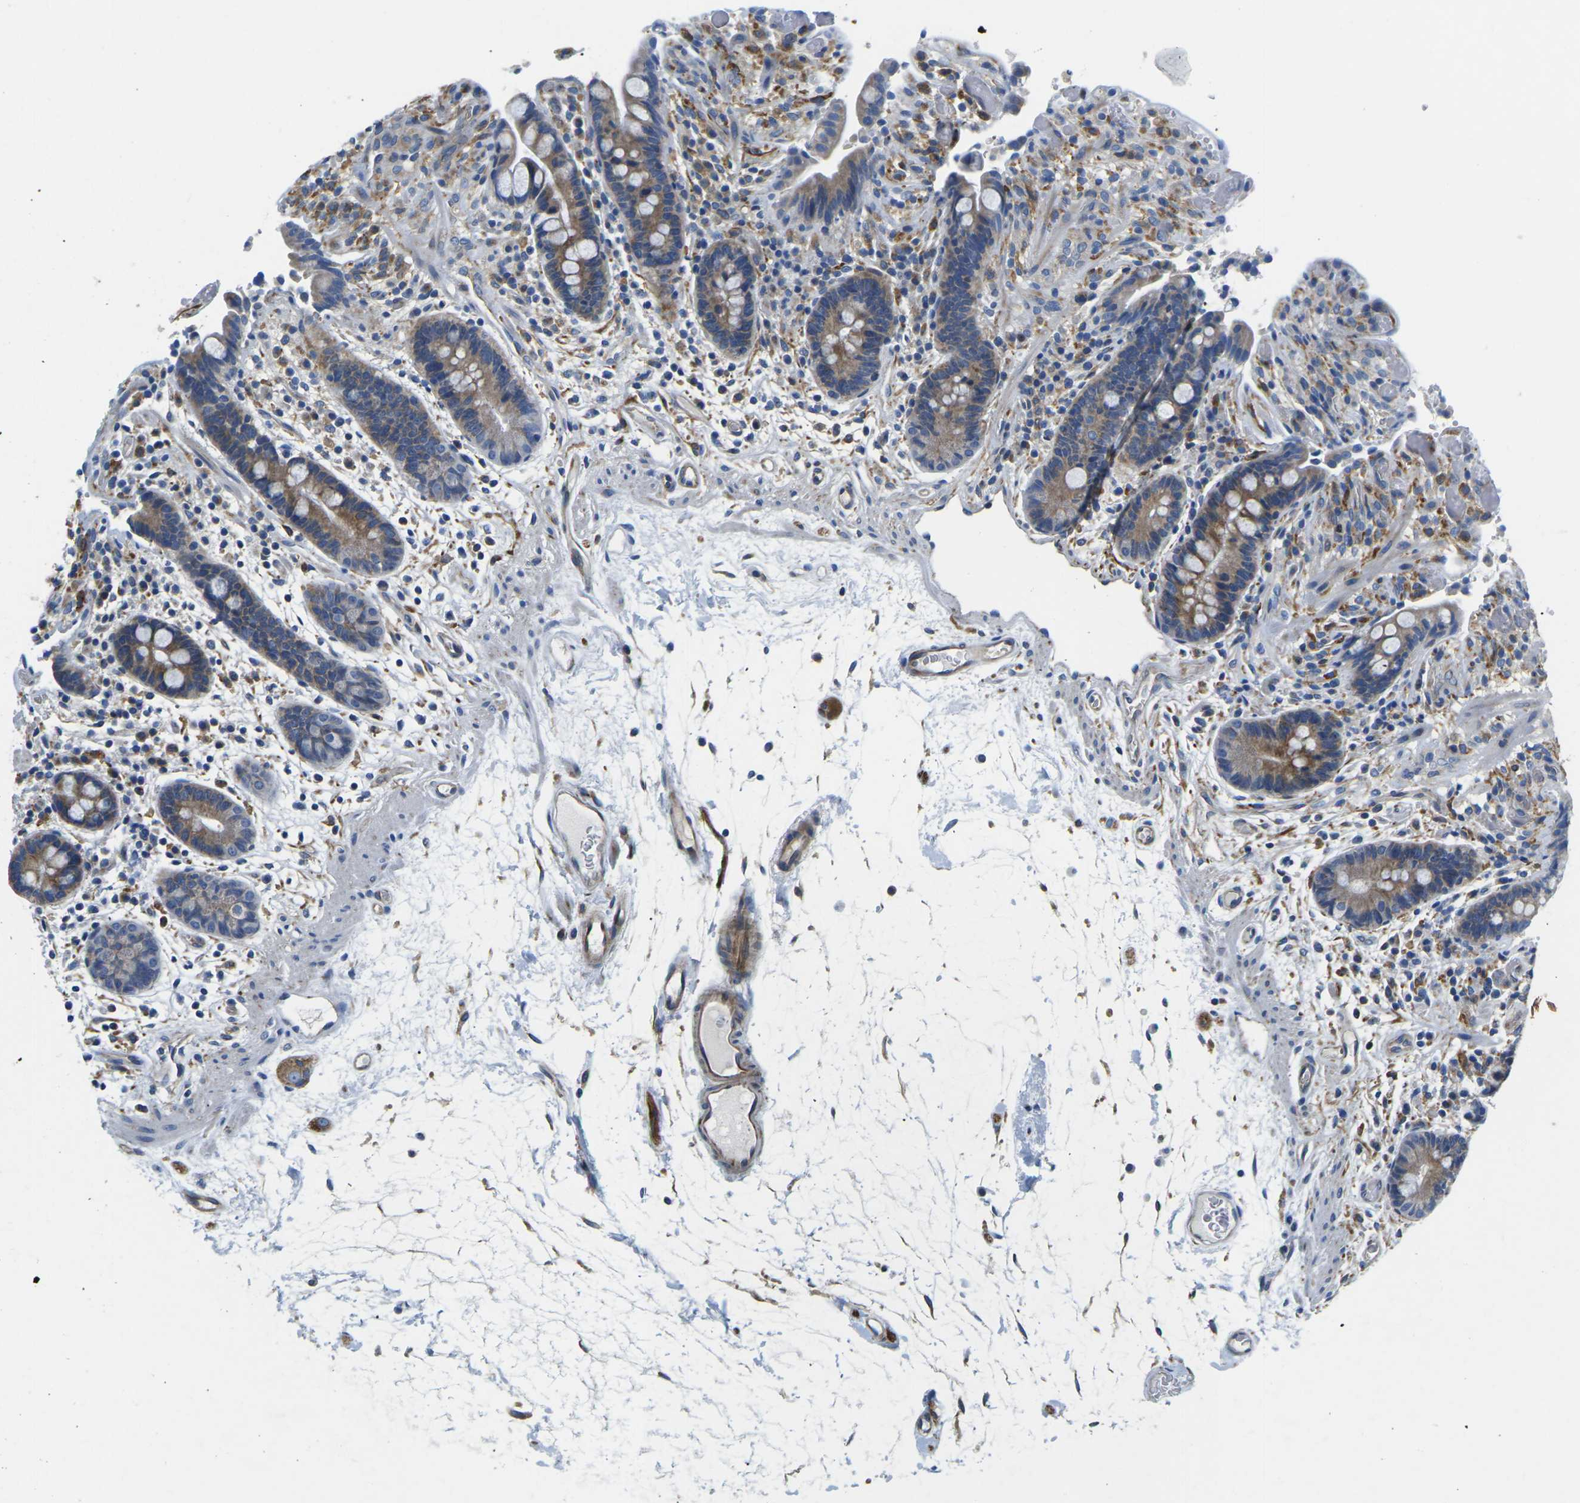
{"staining": {"intensity": "moderate", "quantity": "25%-75%", "location": "cytoplasmic/membranous"}, "tissue": "colon", "cell_type": "Endothelial cells", "image_type": "normal", "snomed": [{"axis": "morphology", "description": "Normal tissue, NOS"}, {"axis": "topography", "description": "Colon"}], "caption": "Immunohistochemistry (DAB (3,3'-diaminobenzidine)) staining of benign human colon displays moderate cytoplasmic/membranous protein expression in approximately 25%-75% of endothelial cells. The staining was performed using DAB (3,3'-diaminobenzidine) to visualize the protein expression in brown, while the nuclei were stained in blue with hematoxylin (Magnification: 20x).", "gene": "TMEFF2", "patient": {"sex": "male", "age": 73}}